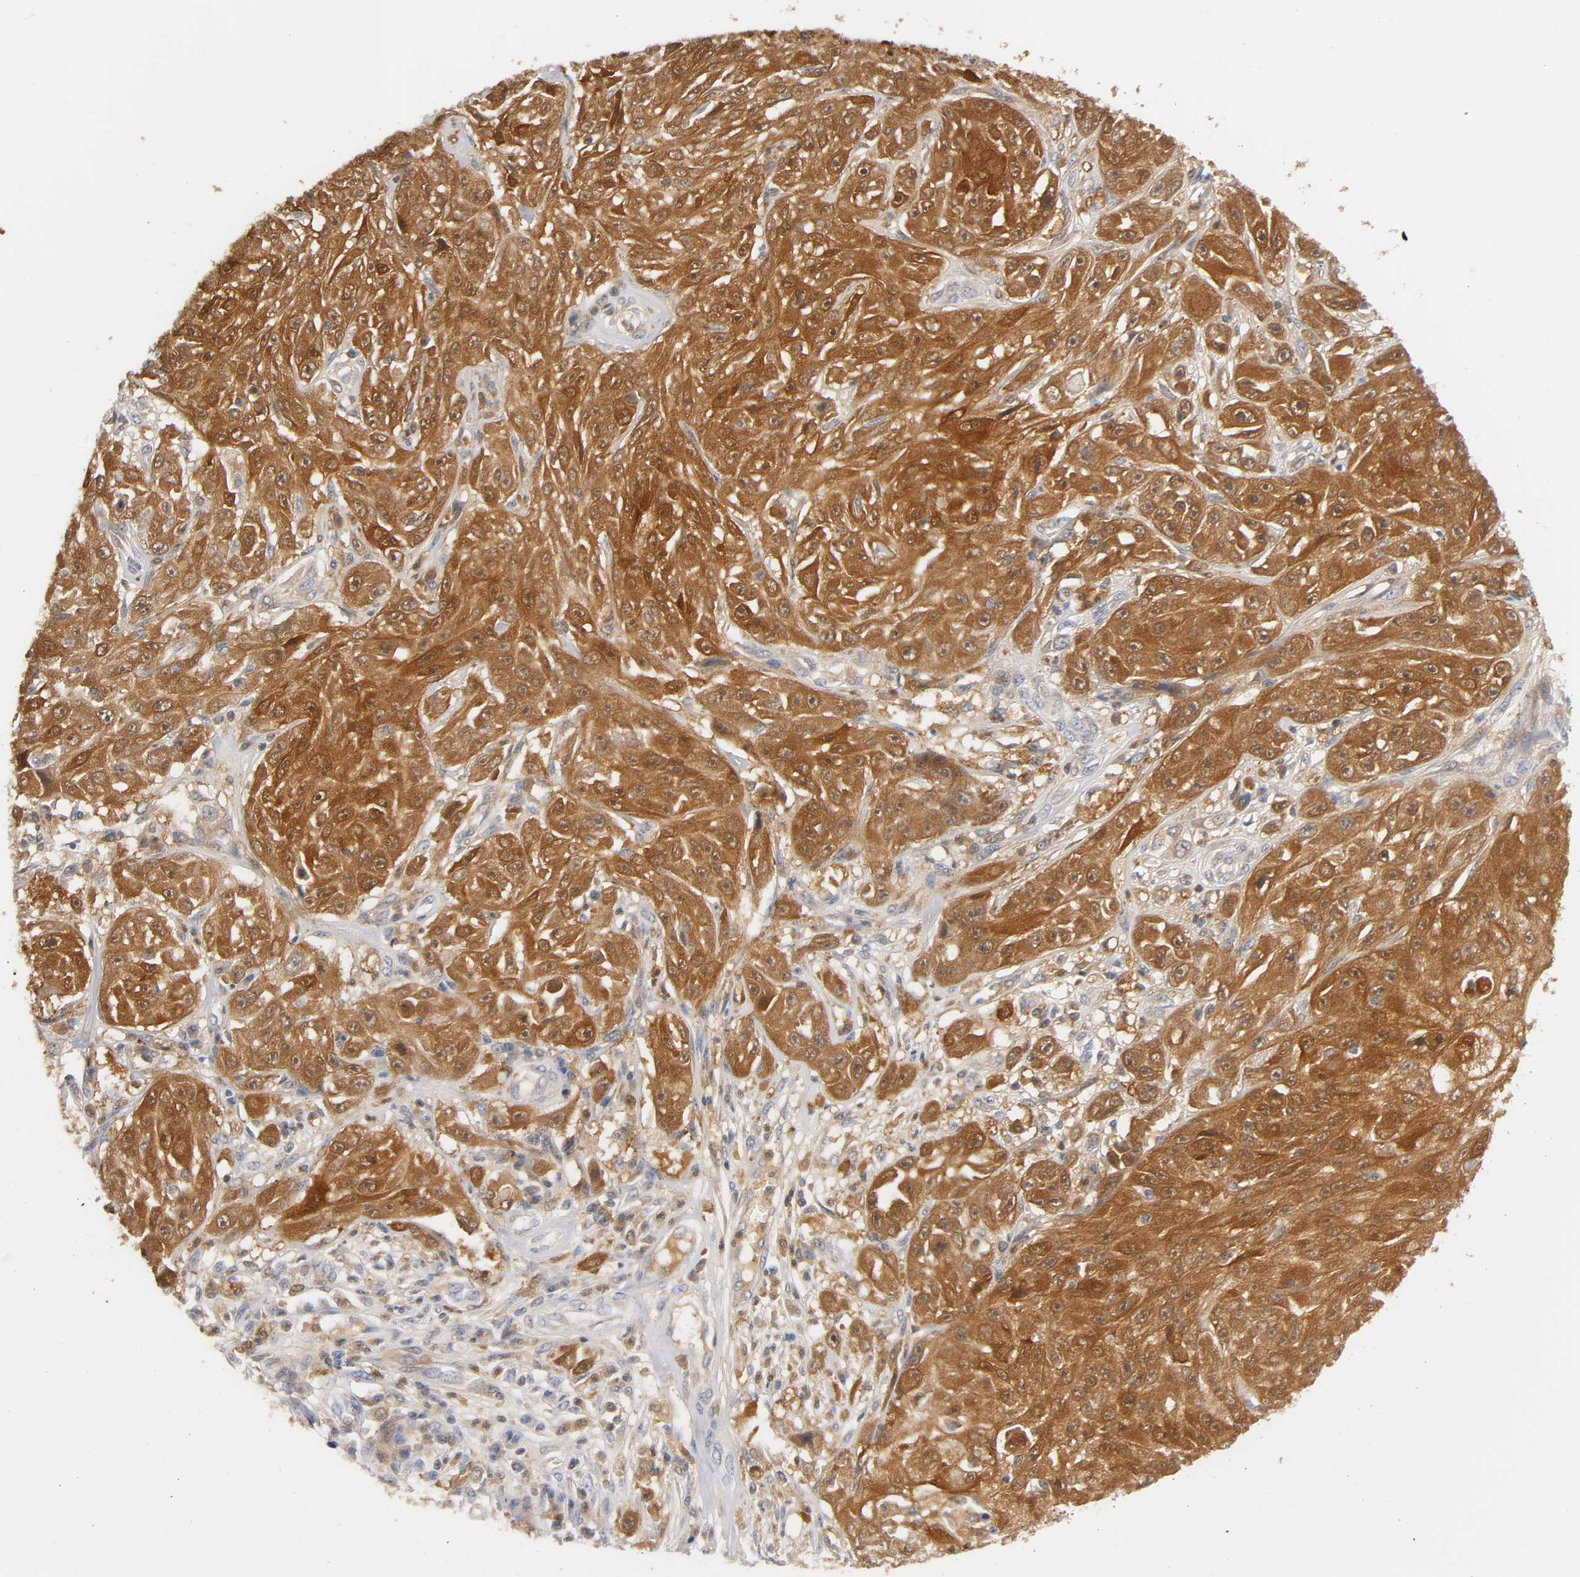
{"staining": {"intensity": "moderate", "quantity": ">75%", "location": "cytoplasmic/membranous,nuclear"}, "tissue": "skin cancer", "cell_type": "Tumor cells", "image_type": "cancer", "snomed": [{"axis": "morphology", "description": "Squamous cell carcinoma, NOS"}, {"axis": "topography", "description": "Skin"}], "caption": "Skin squamous cell carcinoma stained with immunohistochemistry (IHC) displays moderate cytoplasmic/membranous and nuclear positivity in about >75% of tumor cells.", "gene": "IL18", "patient": {"sex": "male", "age": 75}}